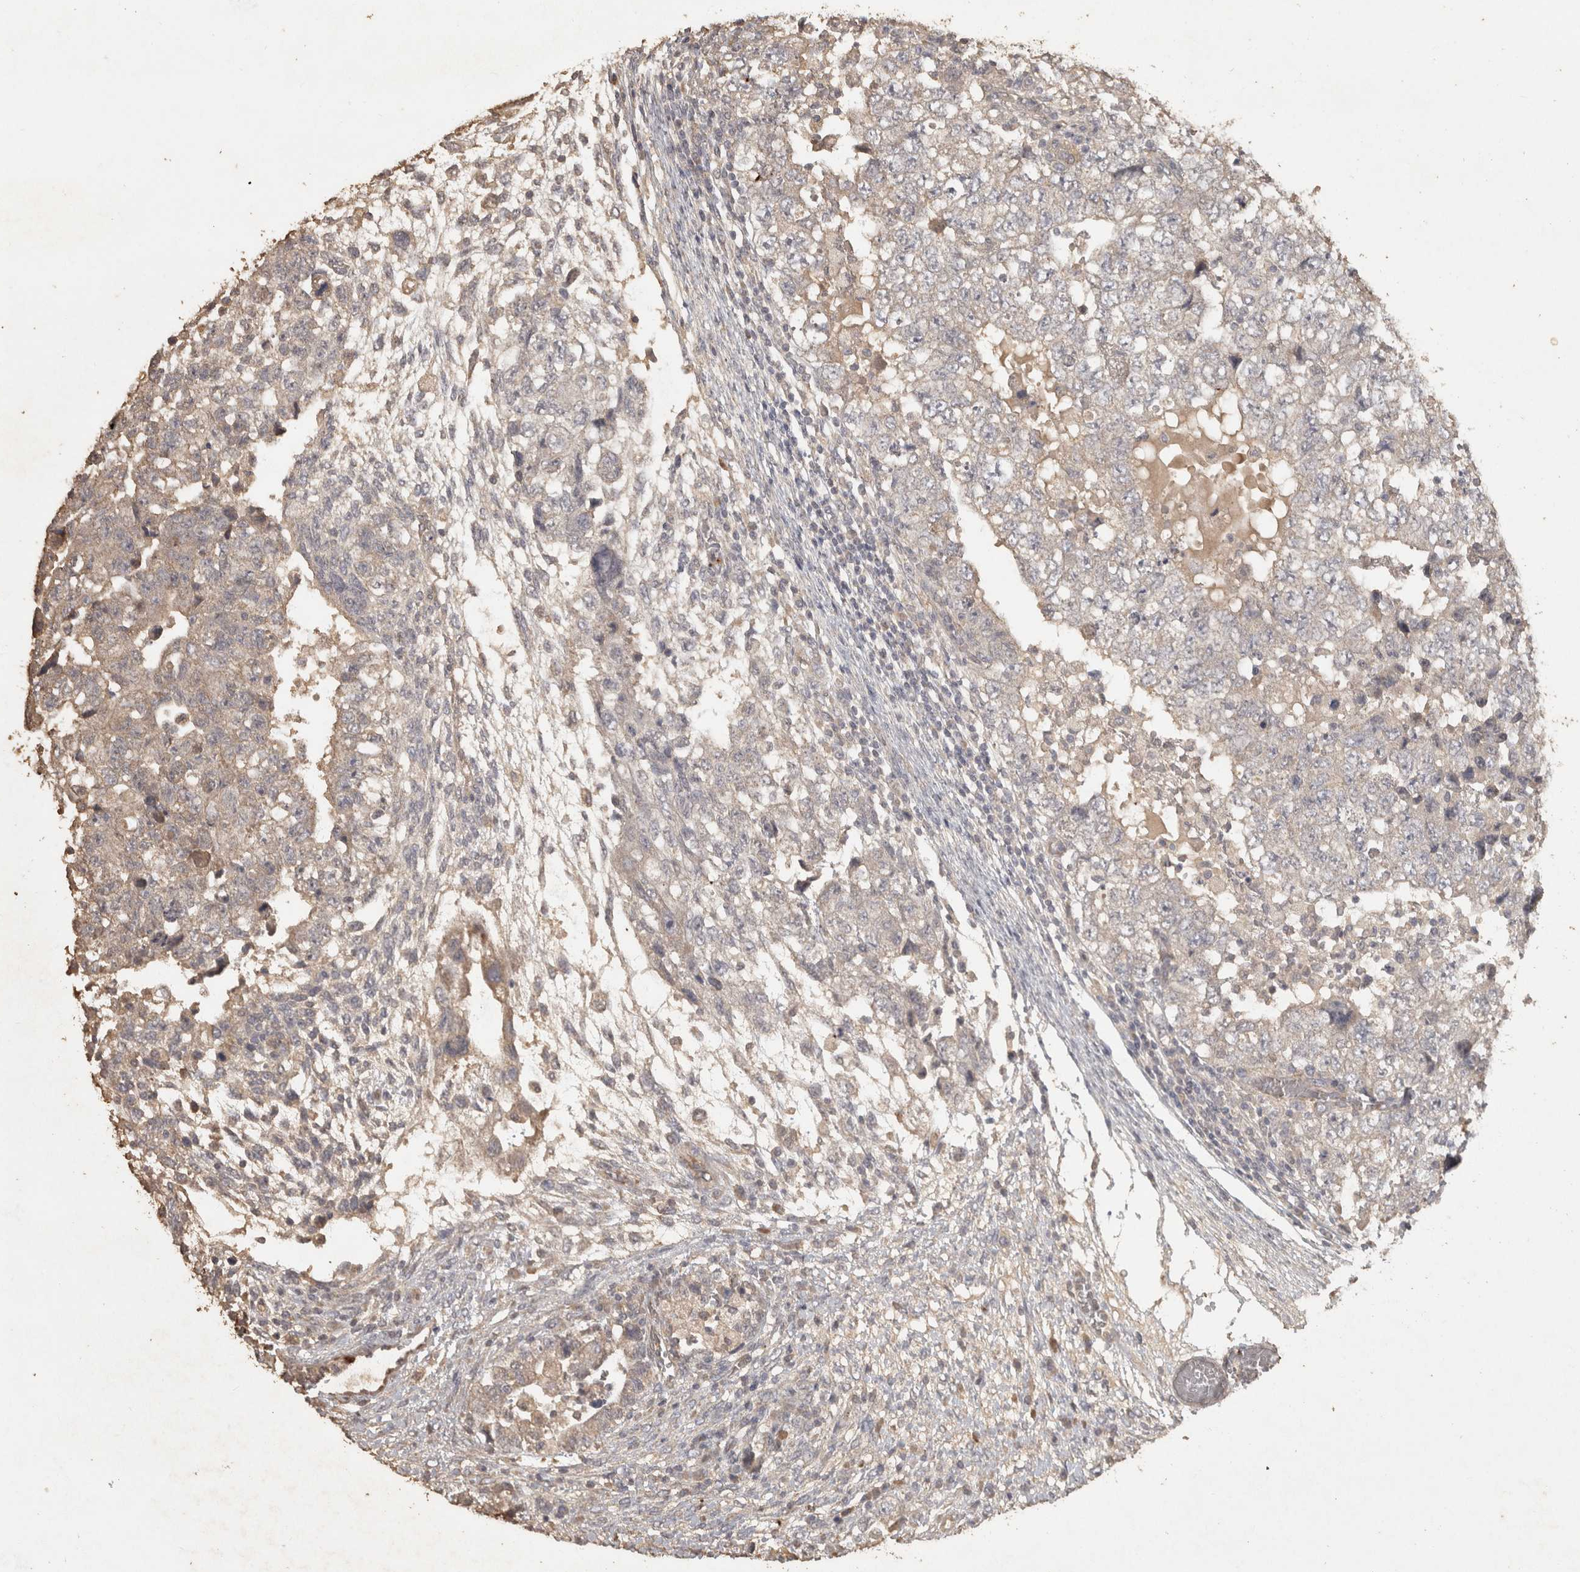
{"staining": {"intensity": "negative", "quantity": "none", "location": "none"}, "tissue": "testis cancer", "cell_type": "Tumor cells", "image_type": "cancer", "snomed": [{"axis": "morphology", "description": "Carcinoma, Embryonal, NOS"}, {"axis": "topography", "description": "Testis"}], "caption": "Immunohistochemical staining of testis cancer demonstrates no significant staining in tumor cells.", "gene": "OSTN", "patient": {"sex": "male", "age": 36}}